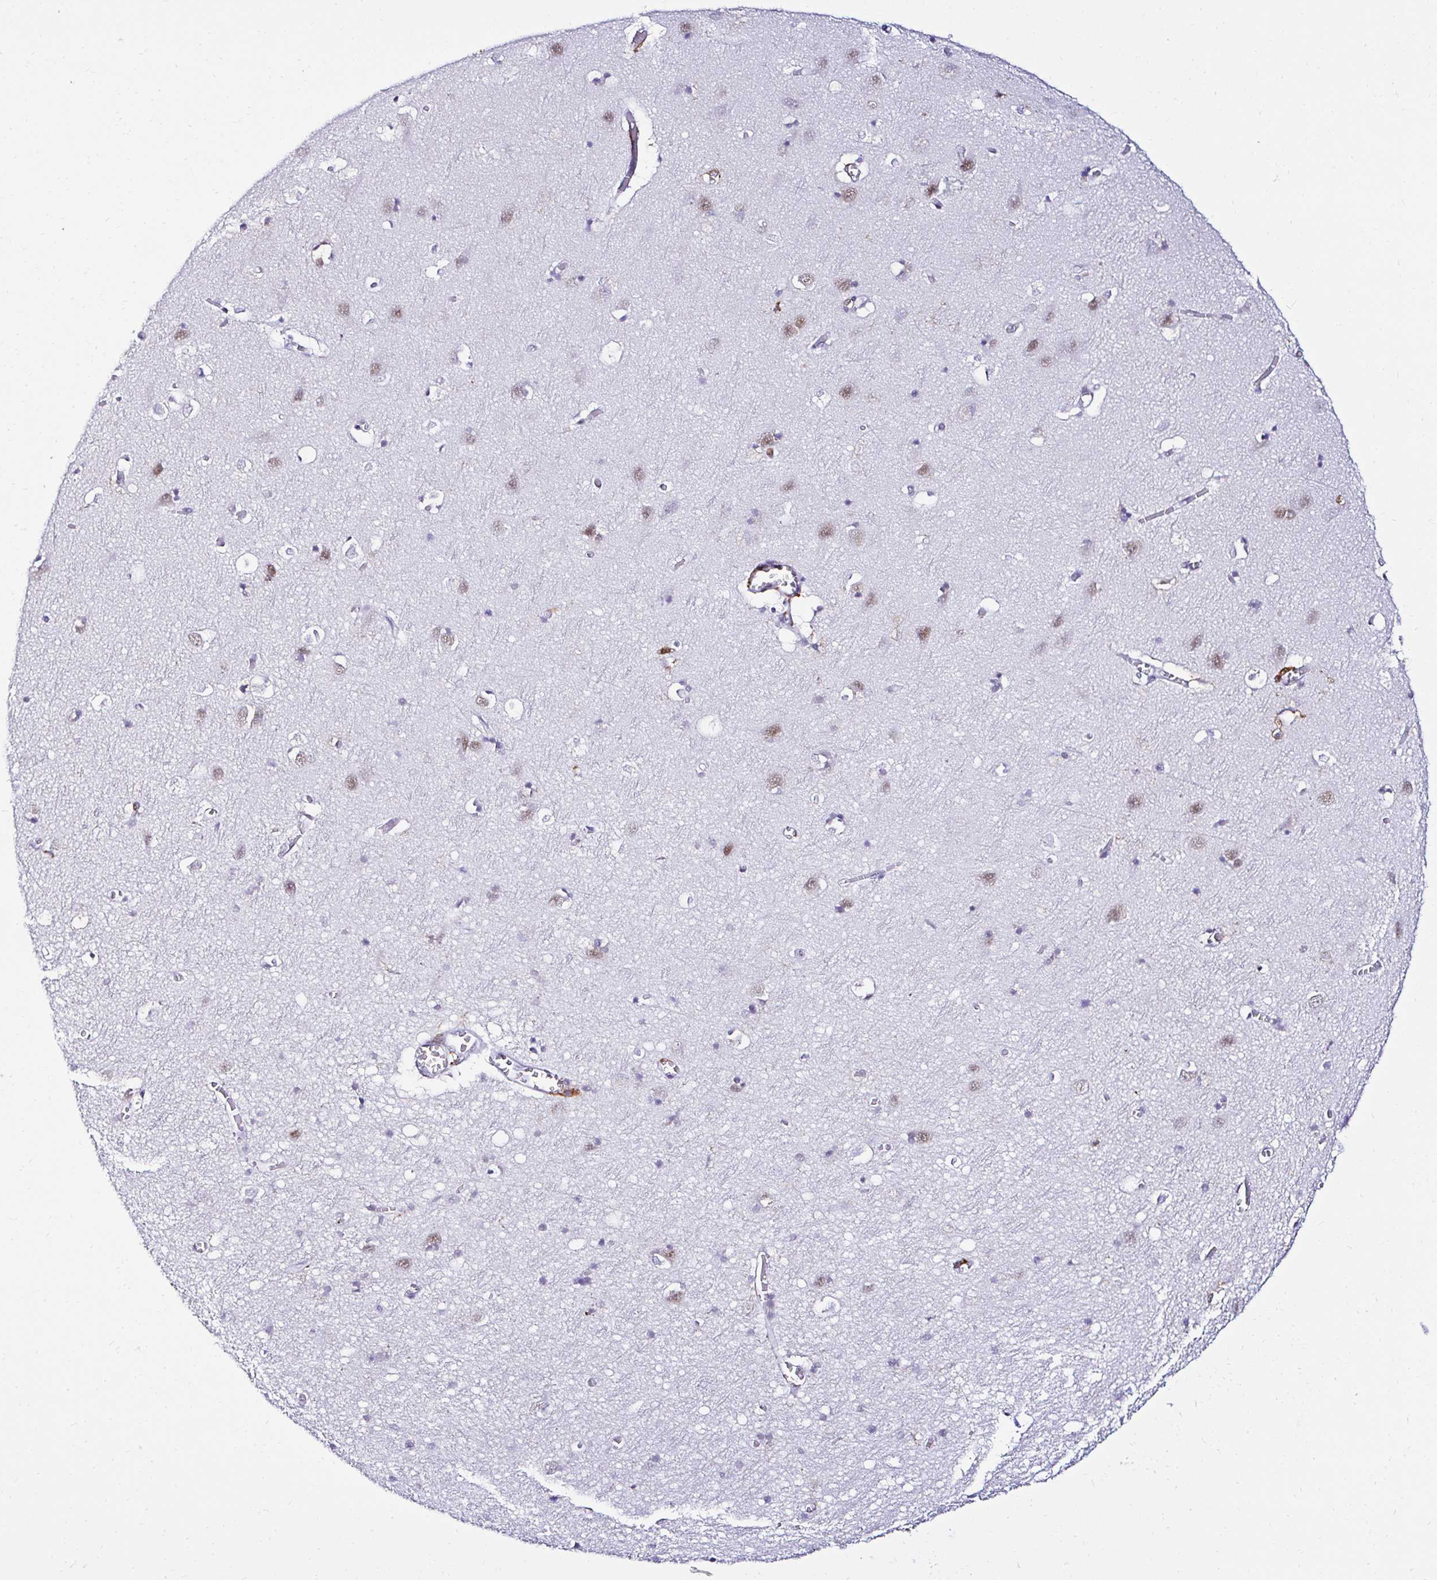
{"staining": {"intensity": "negative", "quantity": "none", "location": "none"}, "tissue": "cerebral cortex", "cell_type": "Endothelial cells", "image_type": "normal", "snomed": [{"axis": "morphology", "description": "Normal tissue, NOS"}, {"axis": "topography", "description": "Cerebral cortex"}], "caption": "Histopathology image shows no protein staining in endothelial cells of benign cerebral cortex. (Brightfield microscopy of DAB (3,3'-diaminobenzidine) IHC at high magnification).", "gene": "CYBB", "patient": {"sex": "male", "age": 70}}